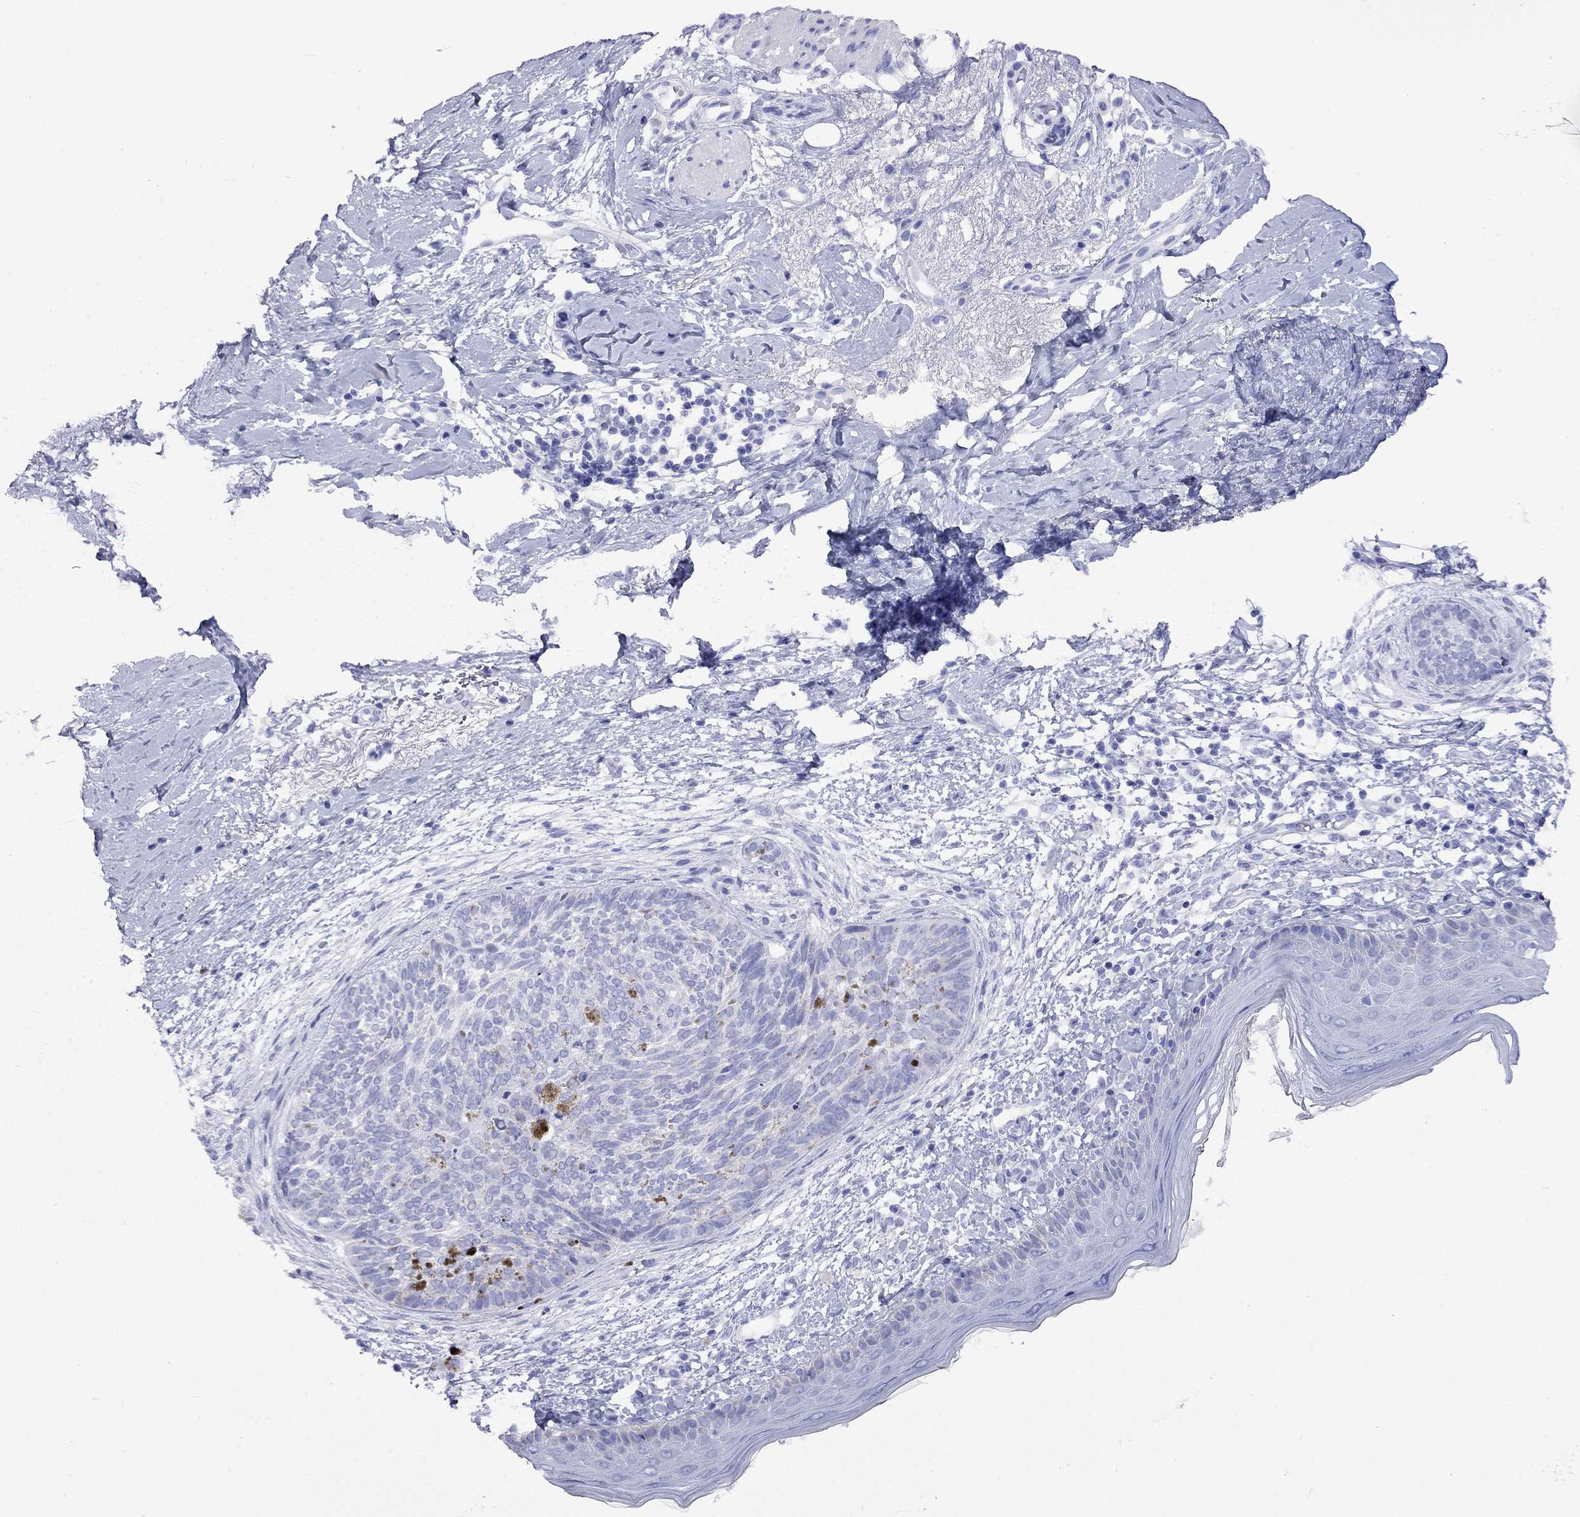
{"staining": {"intensity": "negative", "quantity": "none", "location": "none"}, "tissue": "skin cancer", "cell_type": "Tumor cells", "image_type": "cancer", "snomed": [{"axis": "morphology", "description": "Normal tissue, NOS"}, {"axis": "morphology", "description": "Basal cell carcinoma"}, {"axis": "topography", "description": "Skin"}], "caption": "Immunohistochemistry (IHC) micrograph of neoplastic tissue: human skin cancer (basal cell carcinoma) stained with DAB (3,3'-diaminobenzidine) displays no significant protein staining in tumor cells.", "gene": "FIGLA", "patient": {"sex": "male", "age": 84}}